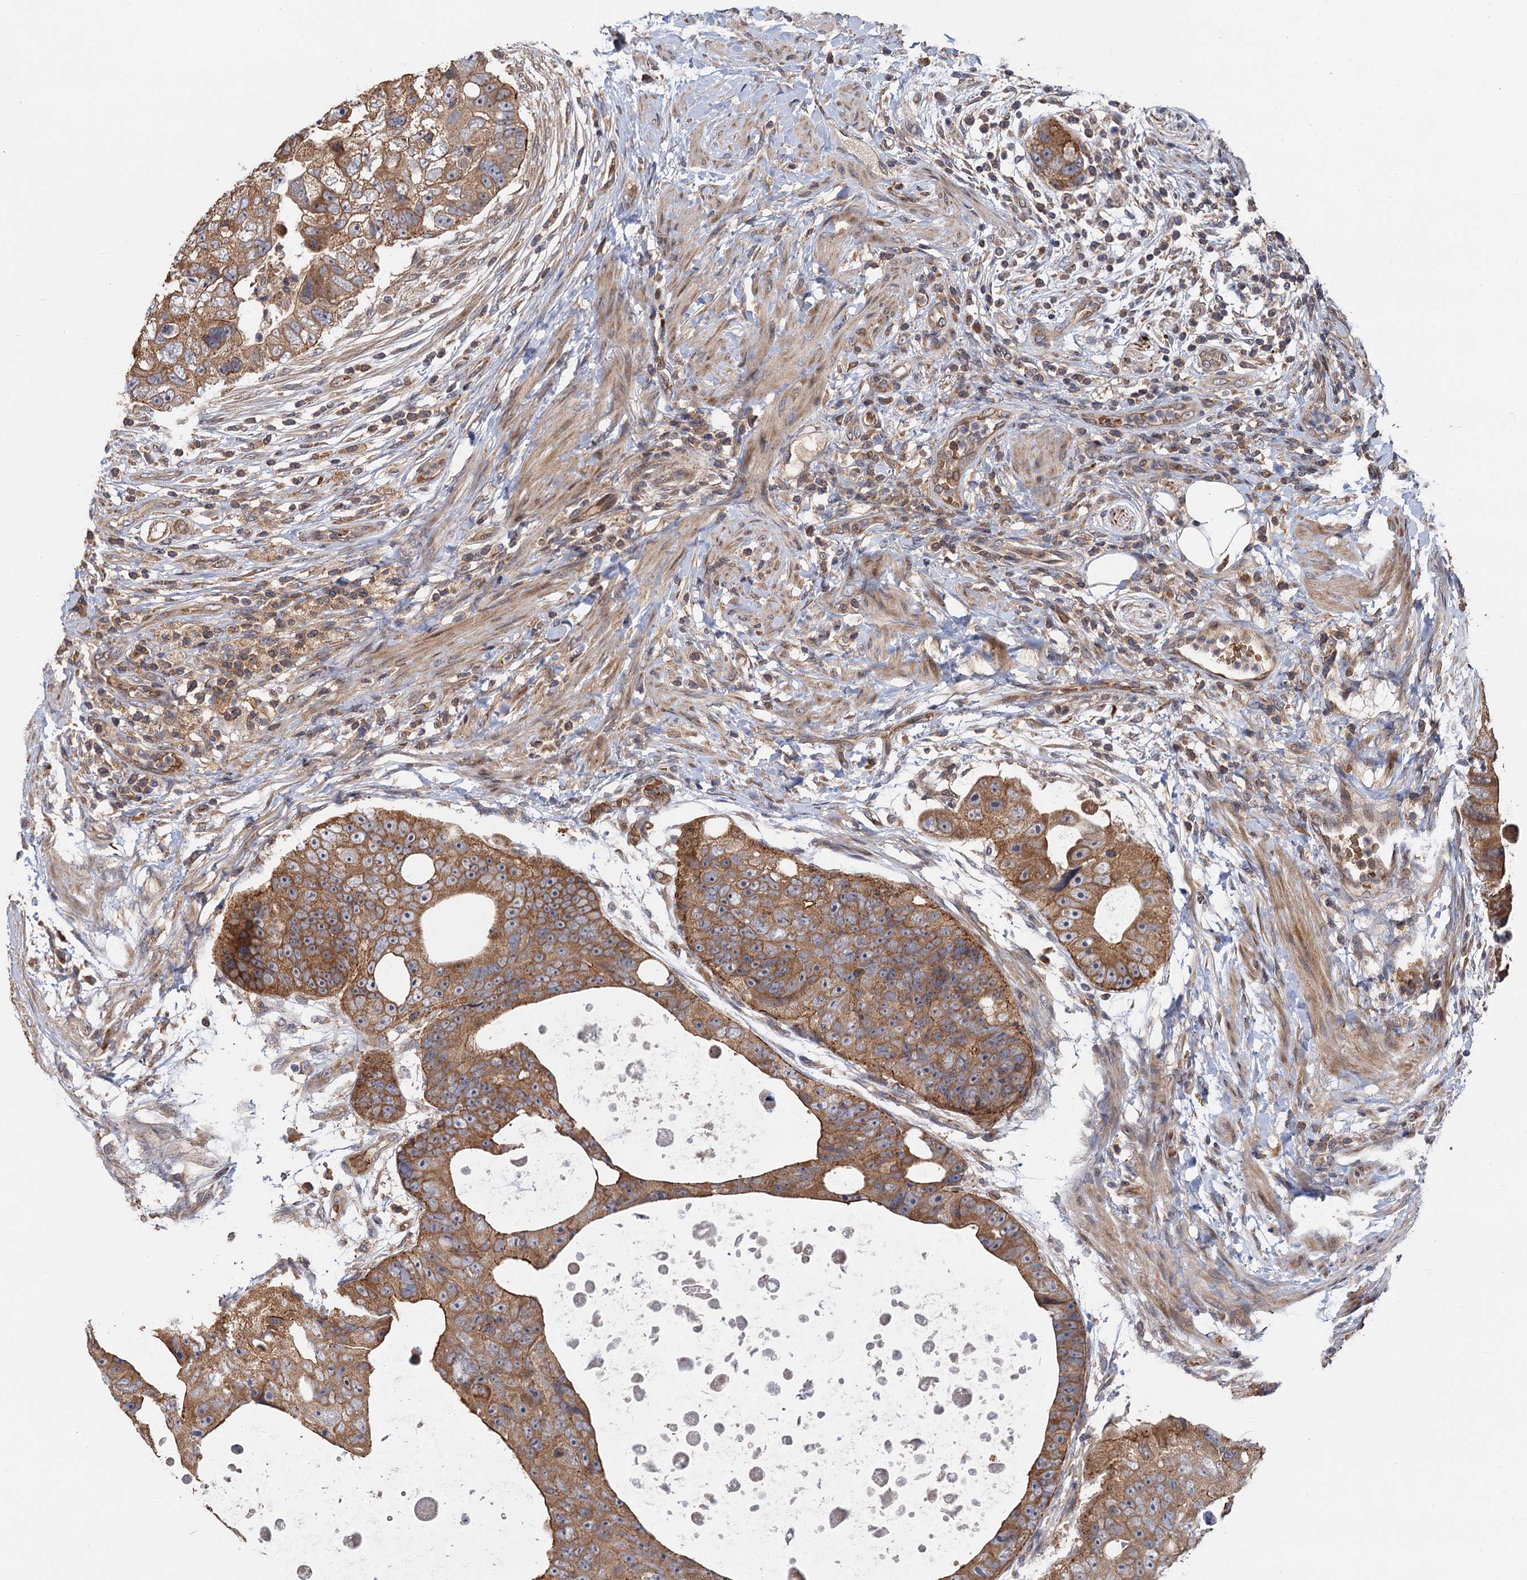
{"staining": {"intensity": "moderate", "quantity": ">75%", "location": "cytoplasmic/membranous"}, "tissue": "colorectal cancer", "cell_type": "Tumor cells", "image_type": "cancer", "snomed": [{"axis": "morphology", "description": "Adenocarcinoma, NOS"}, {"axis": "topography", "description": "Rectum"}], "caption": "Protein analysis of adenocarcinoma (colorectal) tissue reveals moderate cytoplasmic/membranous staining in approximately >75% of tumor cells. The staining was performed using DAB, with brown indicating positive protein expression. Nuclei are stained blue with hematoxylin.", "gene": "SNX32", "patient": {"sex": "male", "age": 59}}